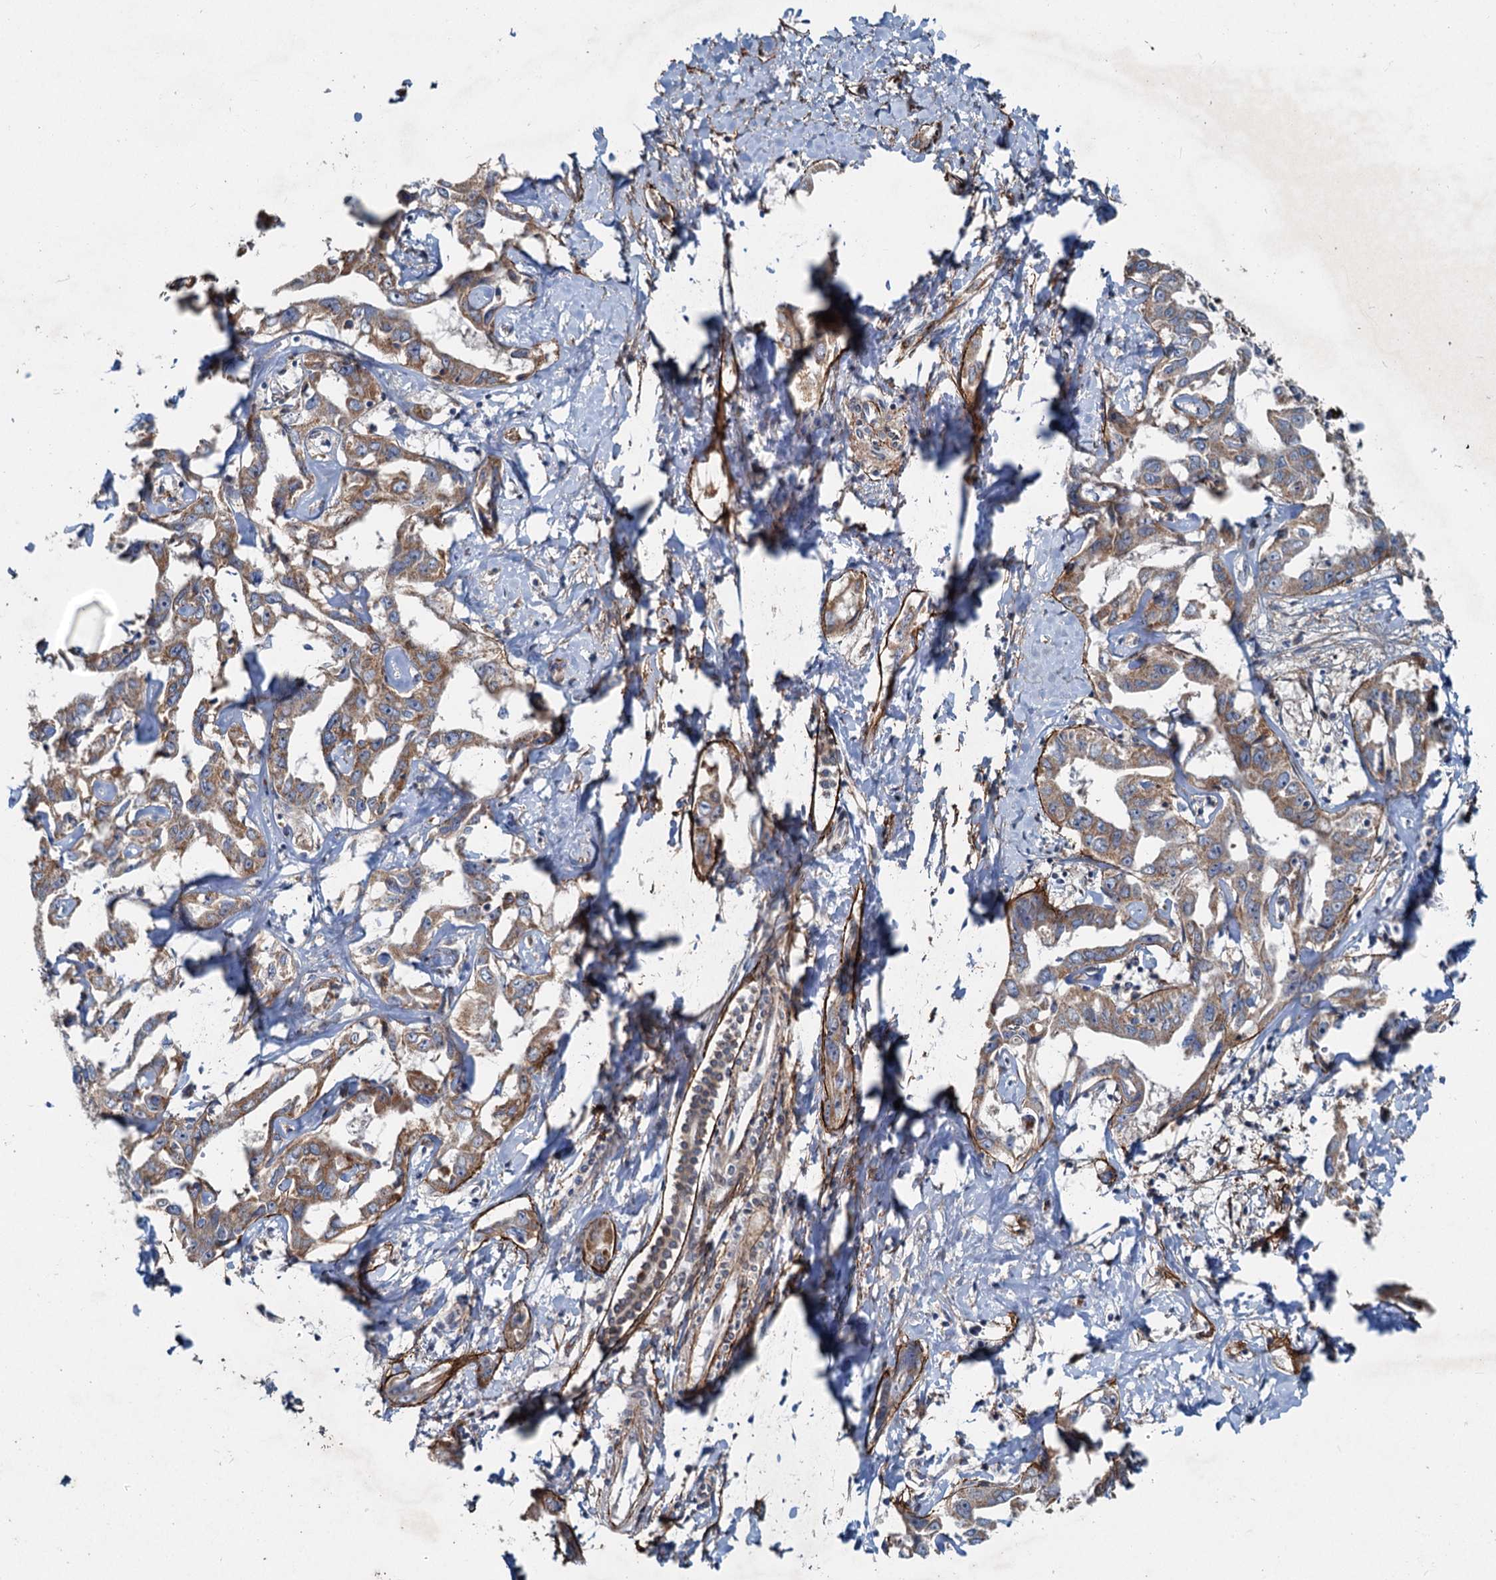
{"staining": {"intensity": "moderate", "quantity": ">75%", "location": "cytoplasmic/membranous"}, "tissue": "liver cancer", "cell_type": "Tumor cells", "image_type": "cancer", "snomed": [{"axis": "morphology", "description": "Cholangiocarcinoma"}, {"axis": "topography", "description": "Liver"}], "caption": "Tumor cells demonstrate medium levels of moderate cytoplasmic/membranous expression in about >75% of cells in cholangiocarcinoma (liver).", "gene": "ADCY2", "patient": {"sex": "male", "age": 59}}